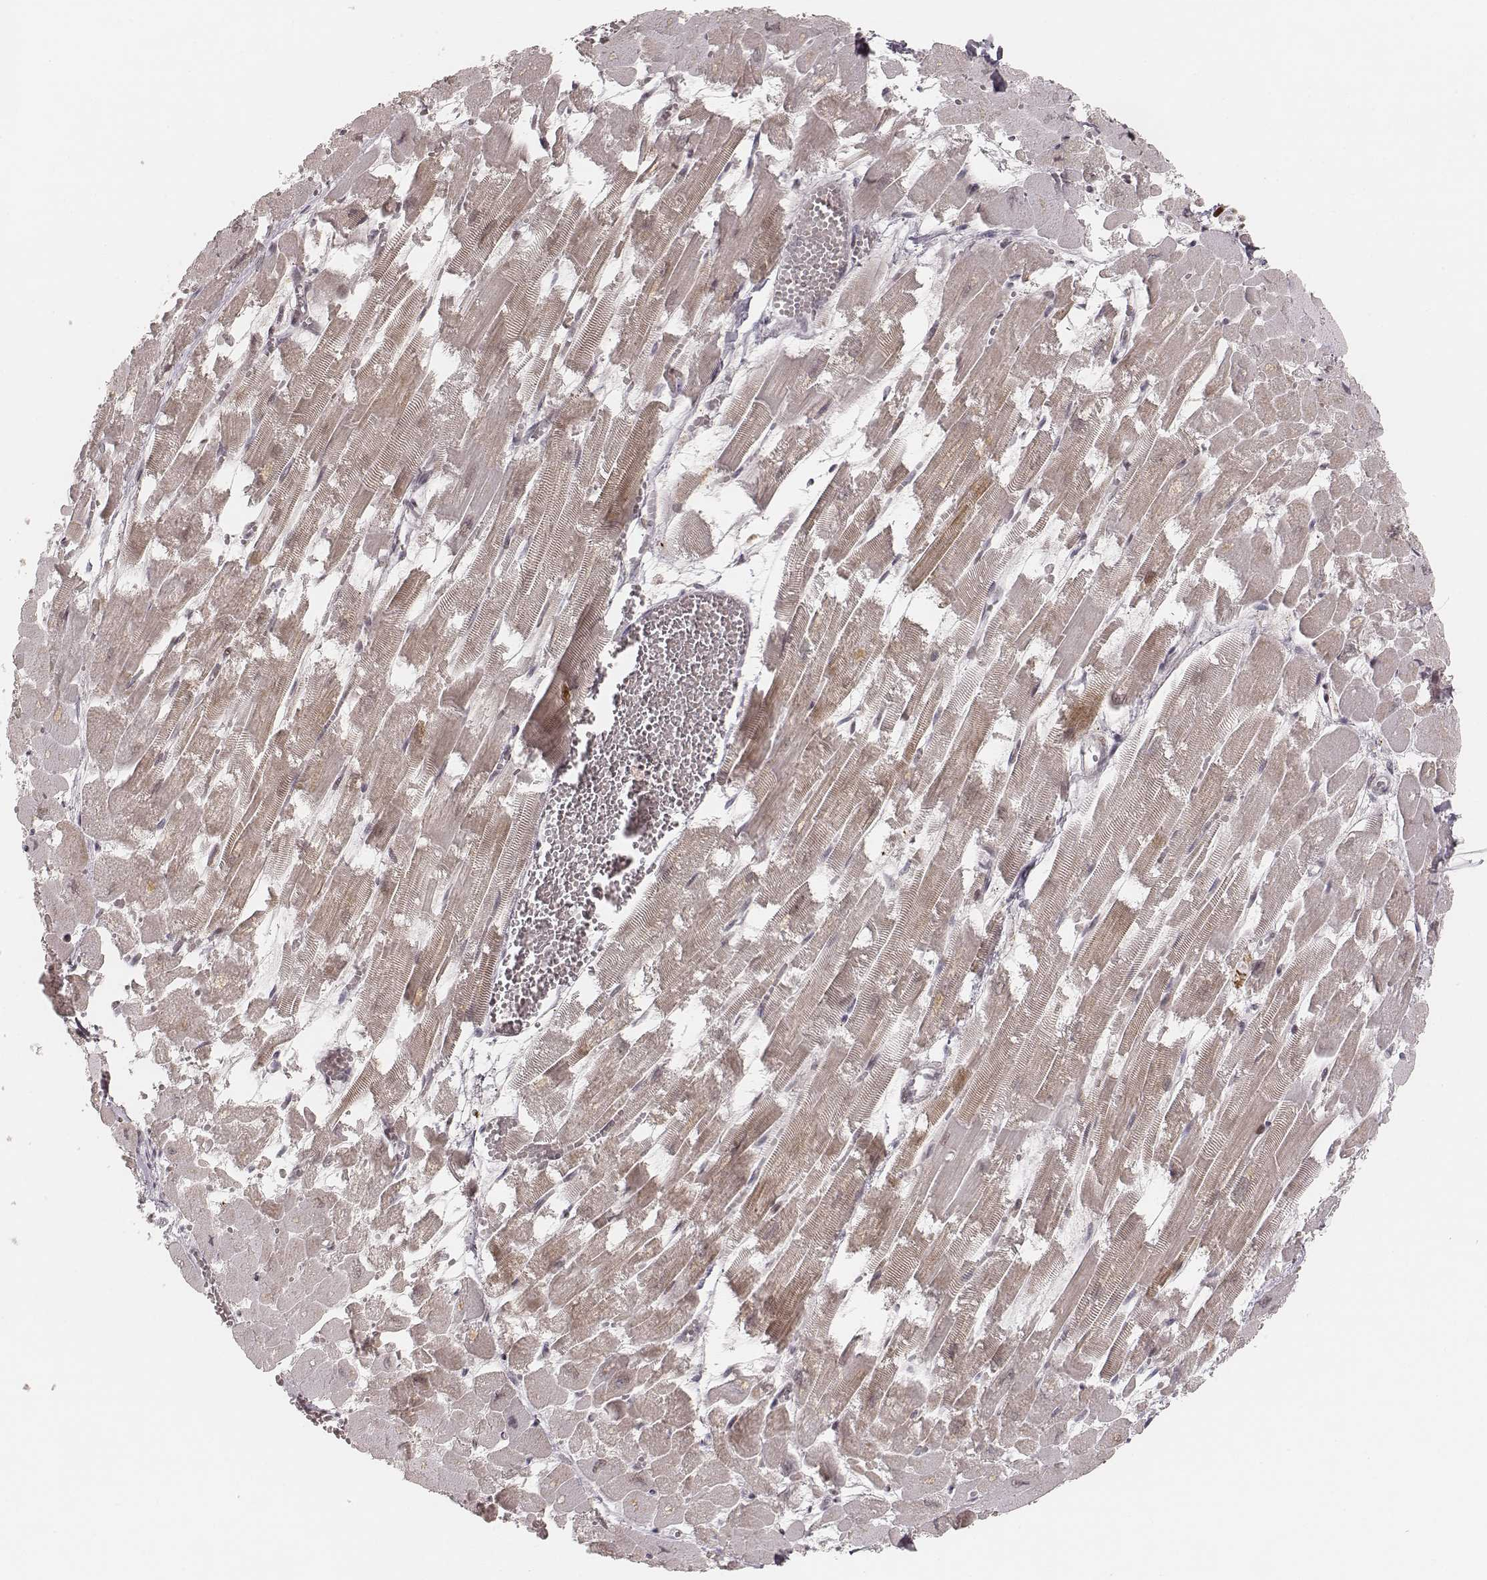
{"staining": {"intensity": "weak", "quantity": "<25%", "location": "cytoplasmic/membranous"}, "tissue": "heart muscle", "cell_type": "Cardiomyocytes", "image_type": "normal", "snomed": [{"axis": "morphology", "description": "Normal tissue, NOS"}, {"axis": "topography", "description": "Heart"}], "caption": "Immunohistochemical staining of benign human heart muscle demonstrates no significant staining in cardiomyocytes.", "gene": "HNRNPC", "patient": {"sex": "female", "age": 52}}